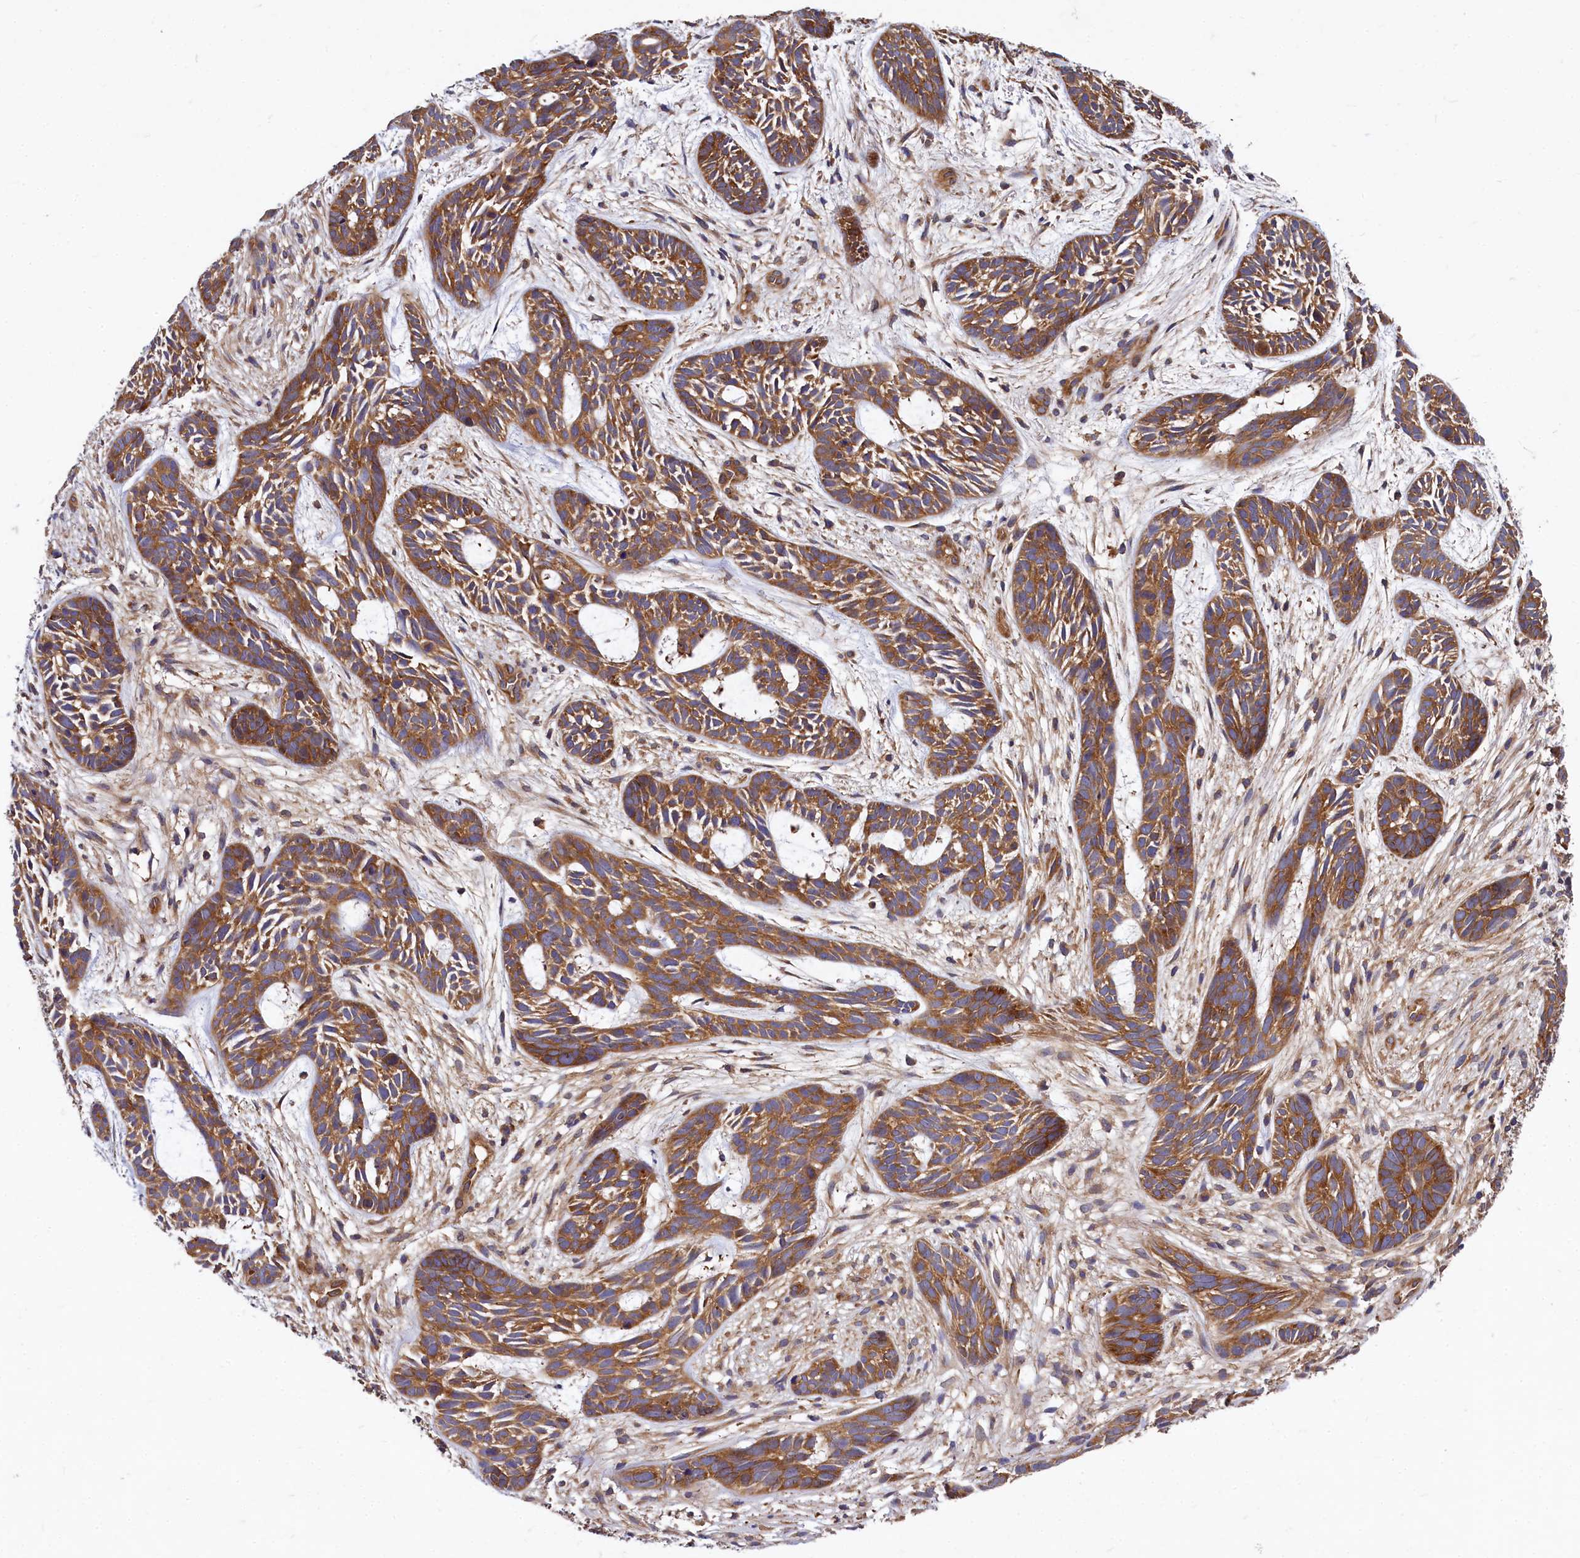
{"staining": {"intensity": "moderate", "quantity": ">75%", "location": "cytoplasmic/membranous"}, "tissue": "skin cancer", "cell_type": "Tumor cells", "image_type": "cancer", "snomed": [{"axis": "morphology", "description": "Basal cell carcinoma"}, {"axis": "topography", "description": "Skin"}], "caption": "Immunohistochemistry histopathology image of skin cancer stained for a protein (brown), which exhibits medium levels of moderate cytoplasmic/membranous staining in approximately >75% of tumor cells.", "gene": "EIF2B2", "patient": {"sex": "male", "age": 89}}